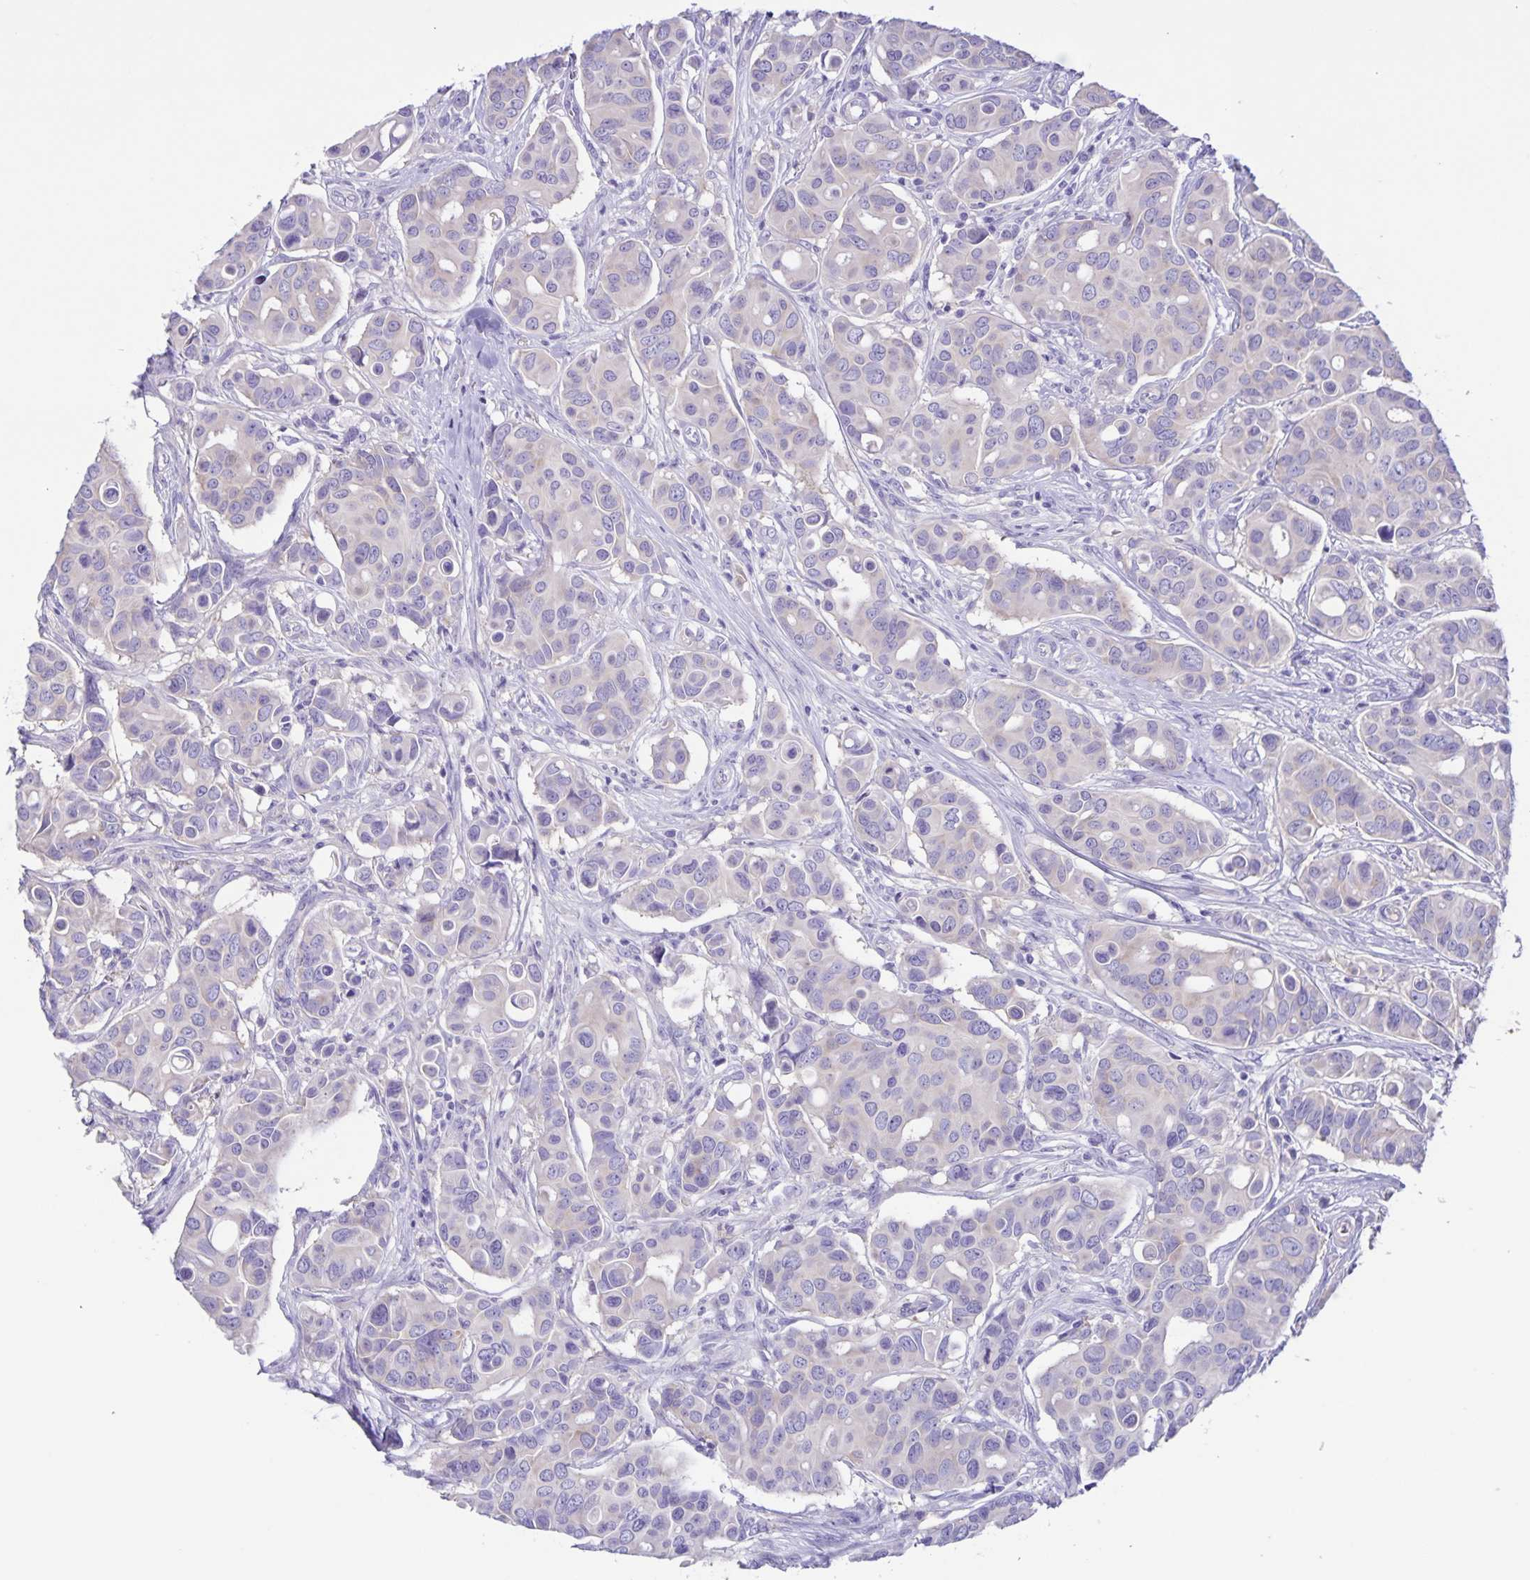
{"staining": {"intensity": "negative", "quantity": "none", "location": "none"}, "tissue": "breast cancer", "cell_type": "Tumor cells", "image_type": "cancer", "snomed": [{"axis": "morphology", "description": "Normal tissue, NOS"}, {"axis": "morphology", "description": "Duct carcinoma"}, {"axis": "topography", "description": "Skin"}, {"axis": "topography", "description": "Breast"}], "caption": "Tumor cells show no significant protein positivity in breast cancer (invasive ductal carcinoma). Nuclei are stained in blue.", "gene": "CAPSL", "patient": {"sex": "female", "age": 54}}